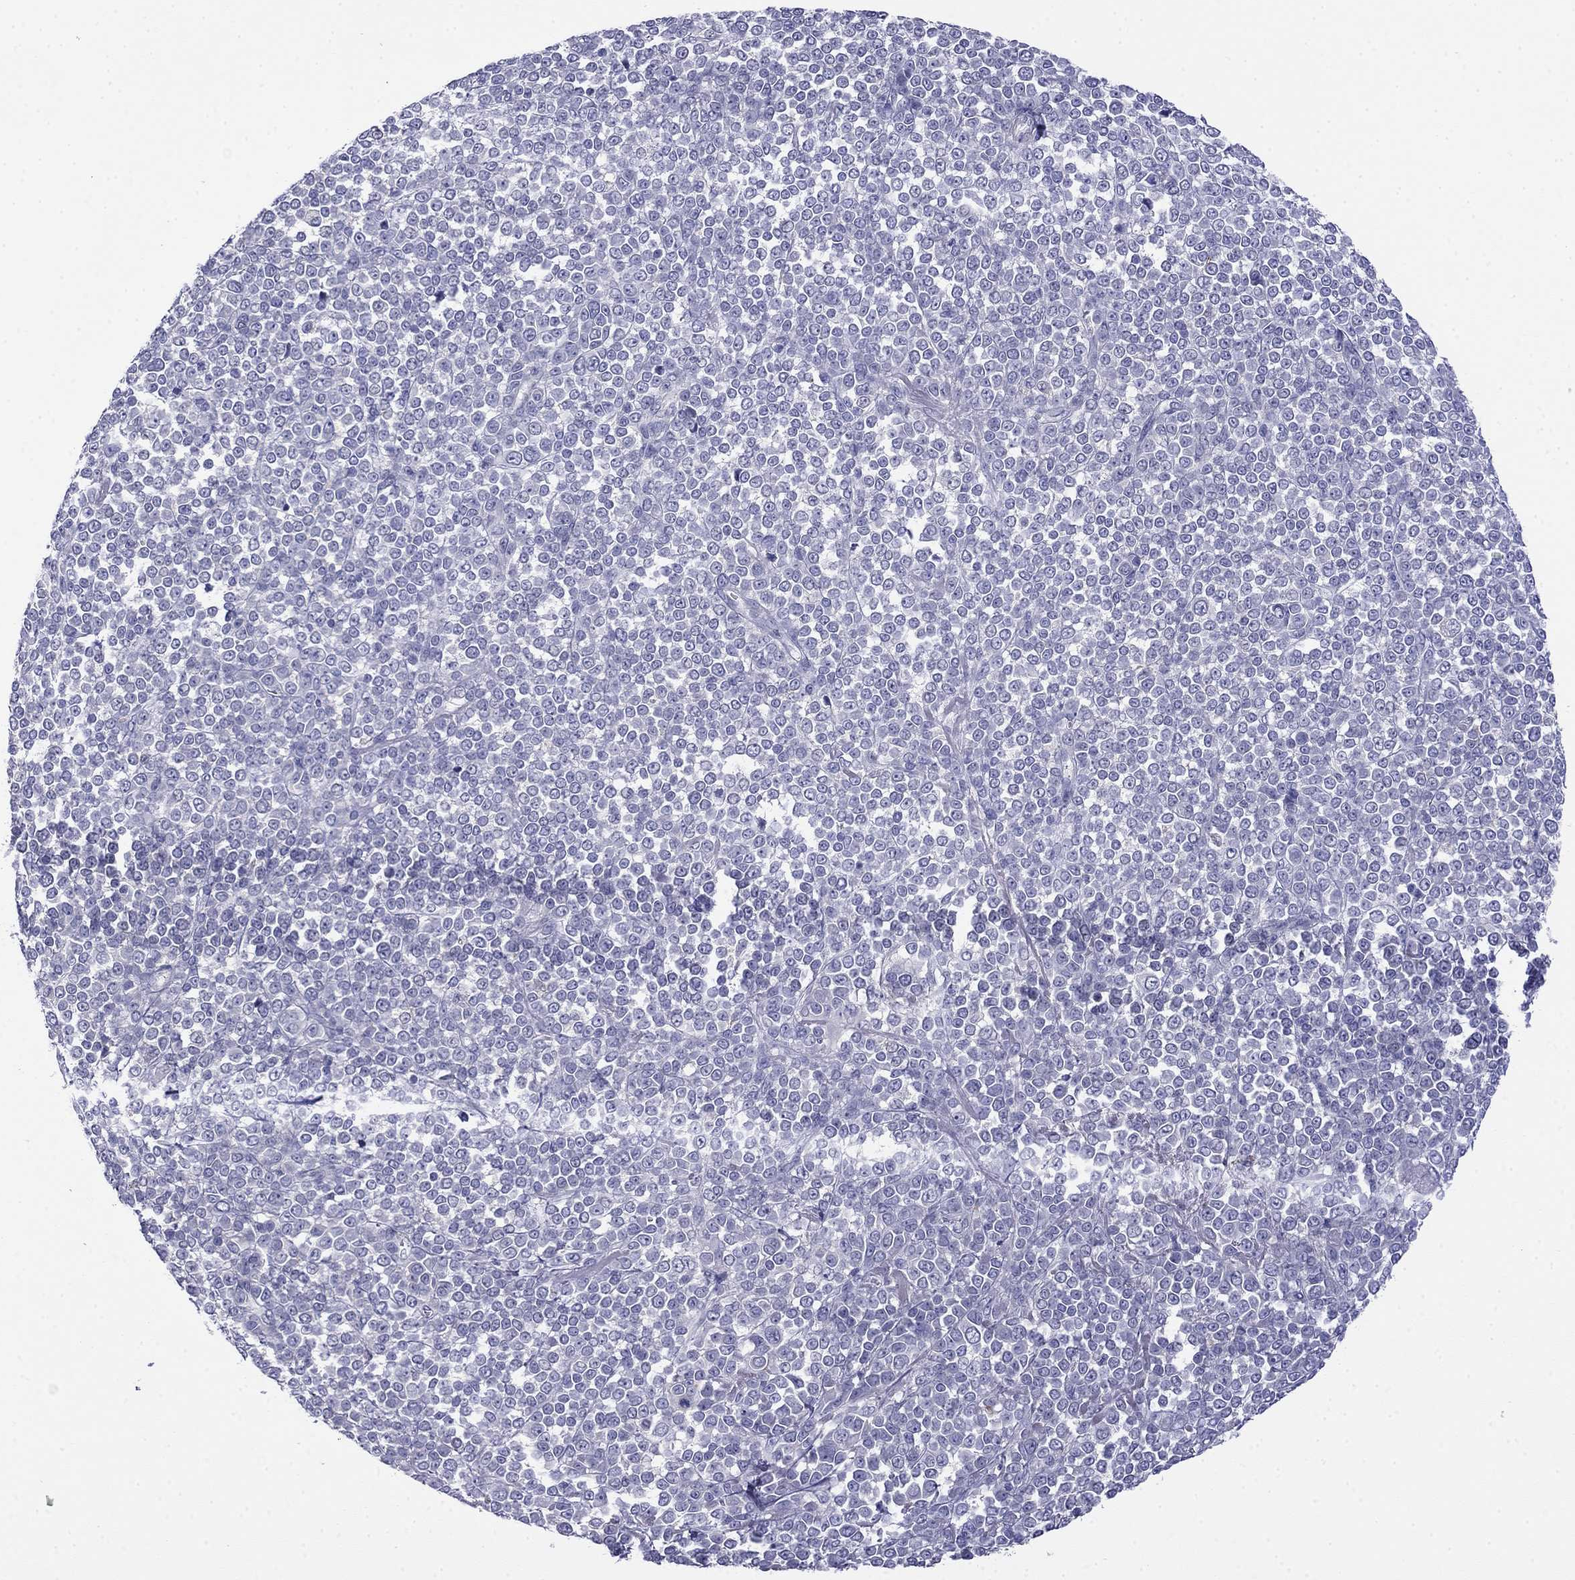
{"staining": {"intensity": "negative", "quantity": "none", "location": "none"}, "tissue": "melanoma", "cell_type": "Tumor cells", "image_type": "cancer", "snomed": [{"axis": "morphology", "description": "Malignant melanoma, NOS"}, {"axis": "topography", "description": "Skin"}], "caption": "A photomicrograph of human malignant melanoma is negative for staining in tumor cells.", "gene": "PRR18", "patient": {"sex": "female", "age": 95}}